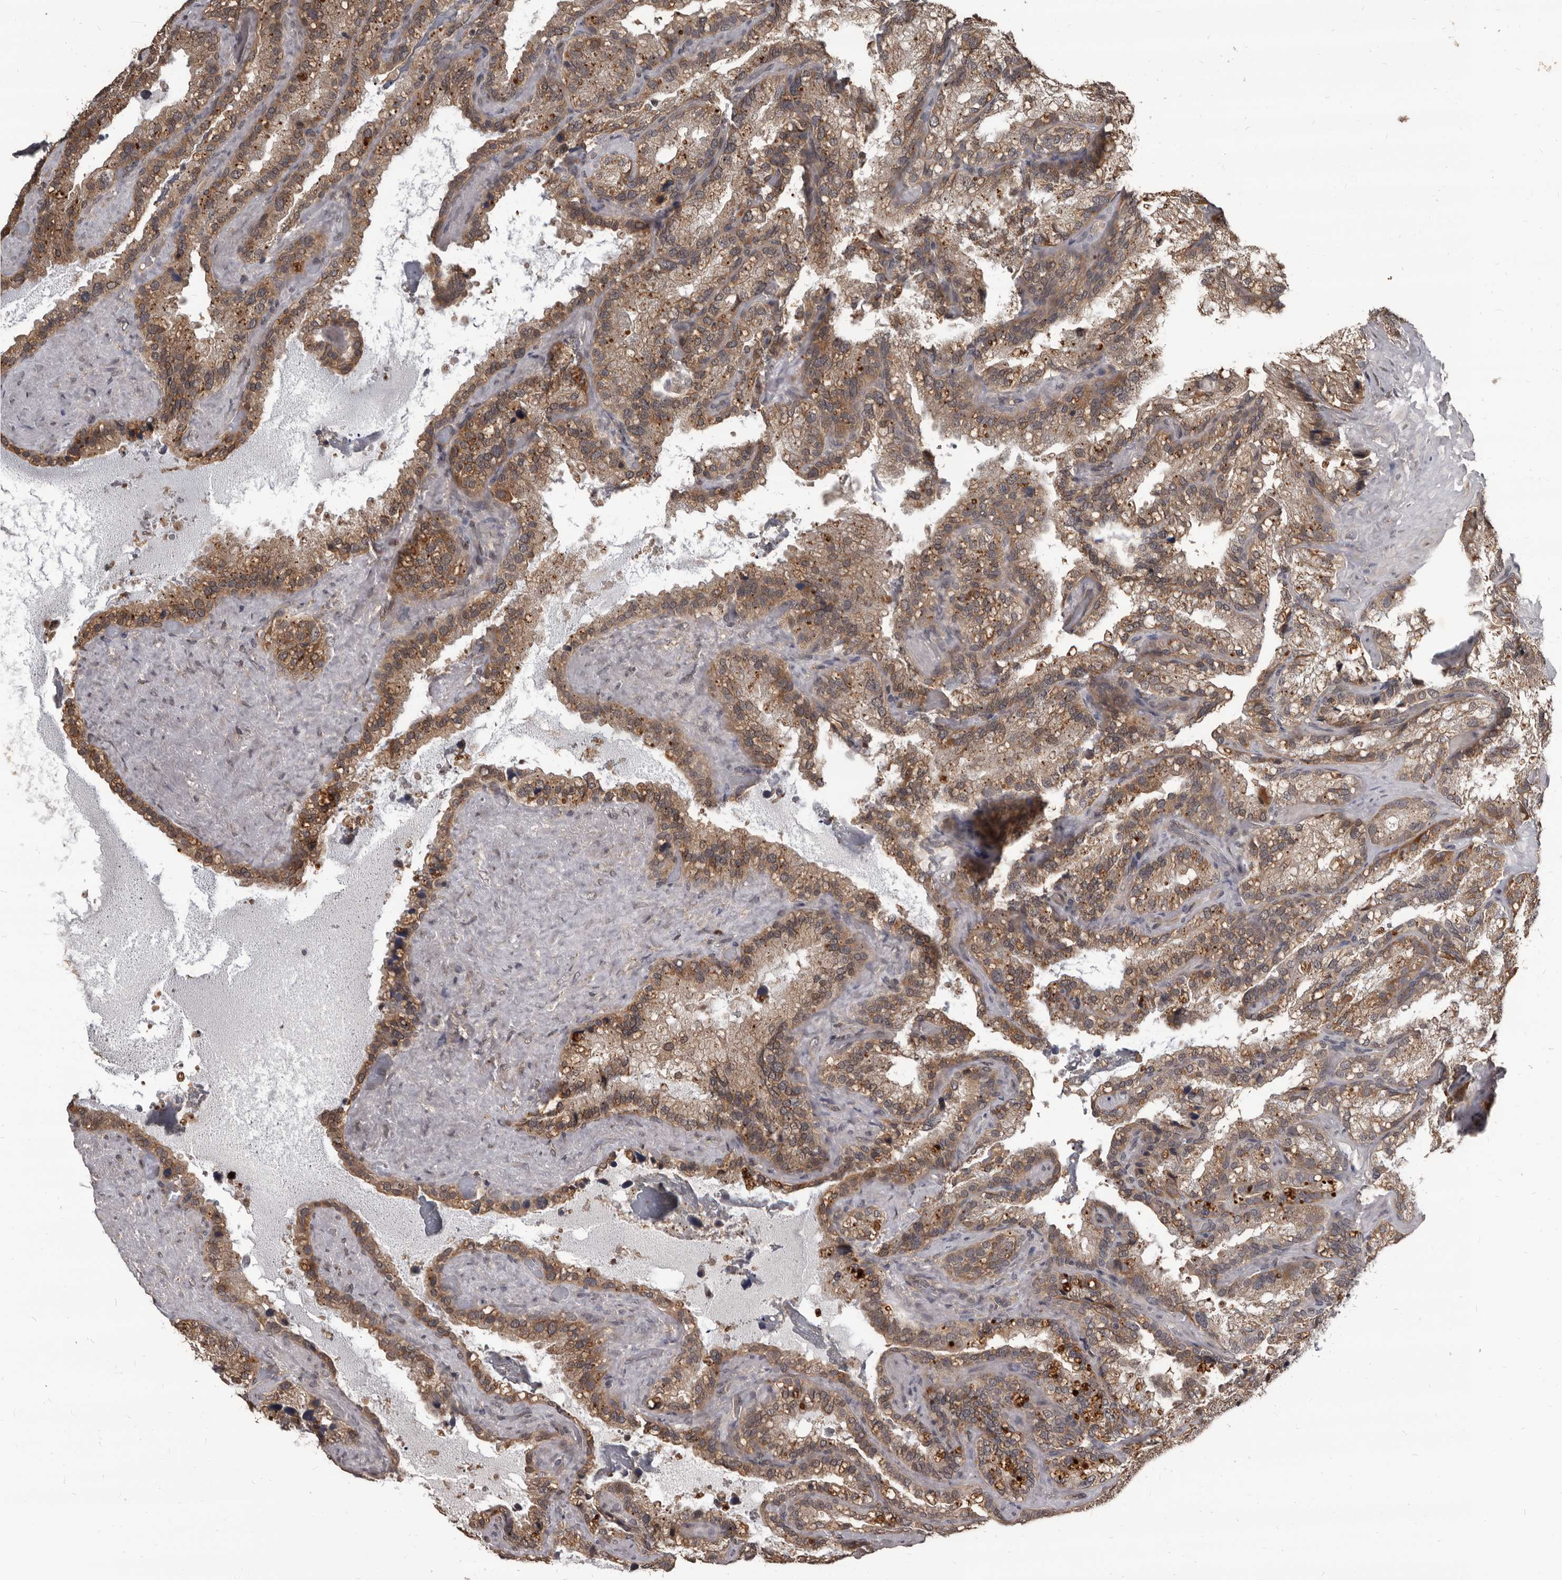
{"staining": {"intensity": "moderate", "quantity": ">75%", "location": "cytoplasmic/membranous"}, "tissue": "seminal vesicle", "cell_type": "Glandular cells", "image_type": "normal", "snomed": [{"axis": "morphology", "description": "Normal tissue, NOS"}, {"axis": "topography", "description": "Prostate"}, {"axis": "topography", "description": "Seminal veicle"}], "caption": "Immunohistochemical staining of normal human seminal vesicle displays moderate cytoplasmic/membranous protein positivity in approximately >75% of glandular cells. (Stains: DAB (3,3'-diaminobenzidine) in brown, nuclei in blue, Microscopy: brightfield microscopy at high magnification).", "gene": "AHR", "patient": {"sex": "male", "age": 68}}